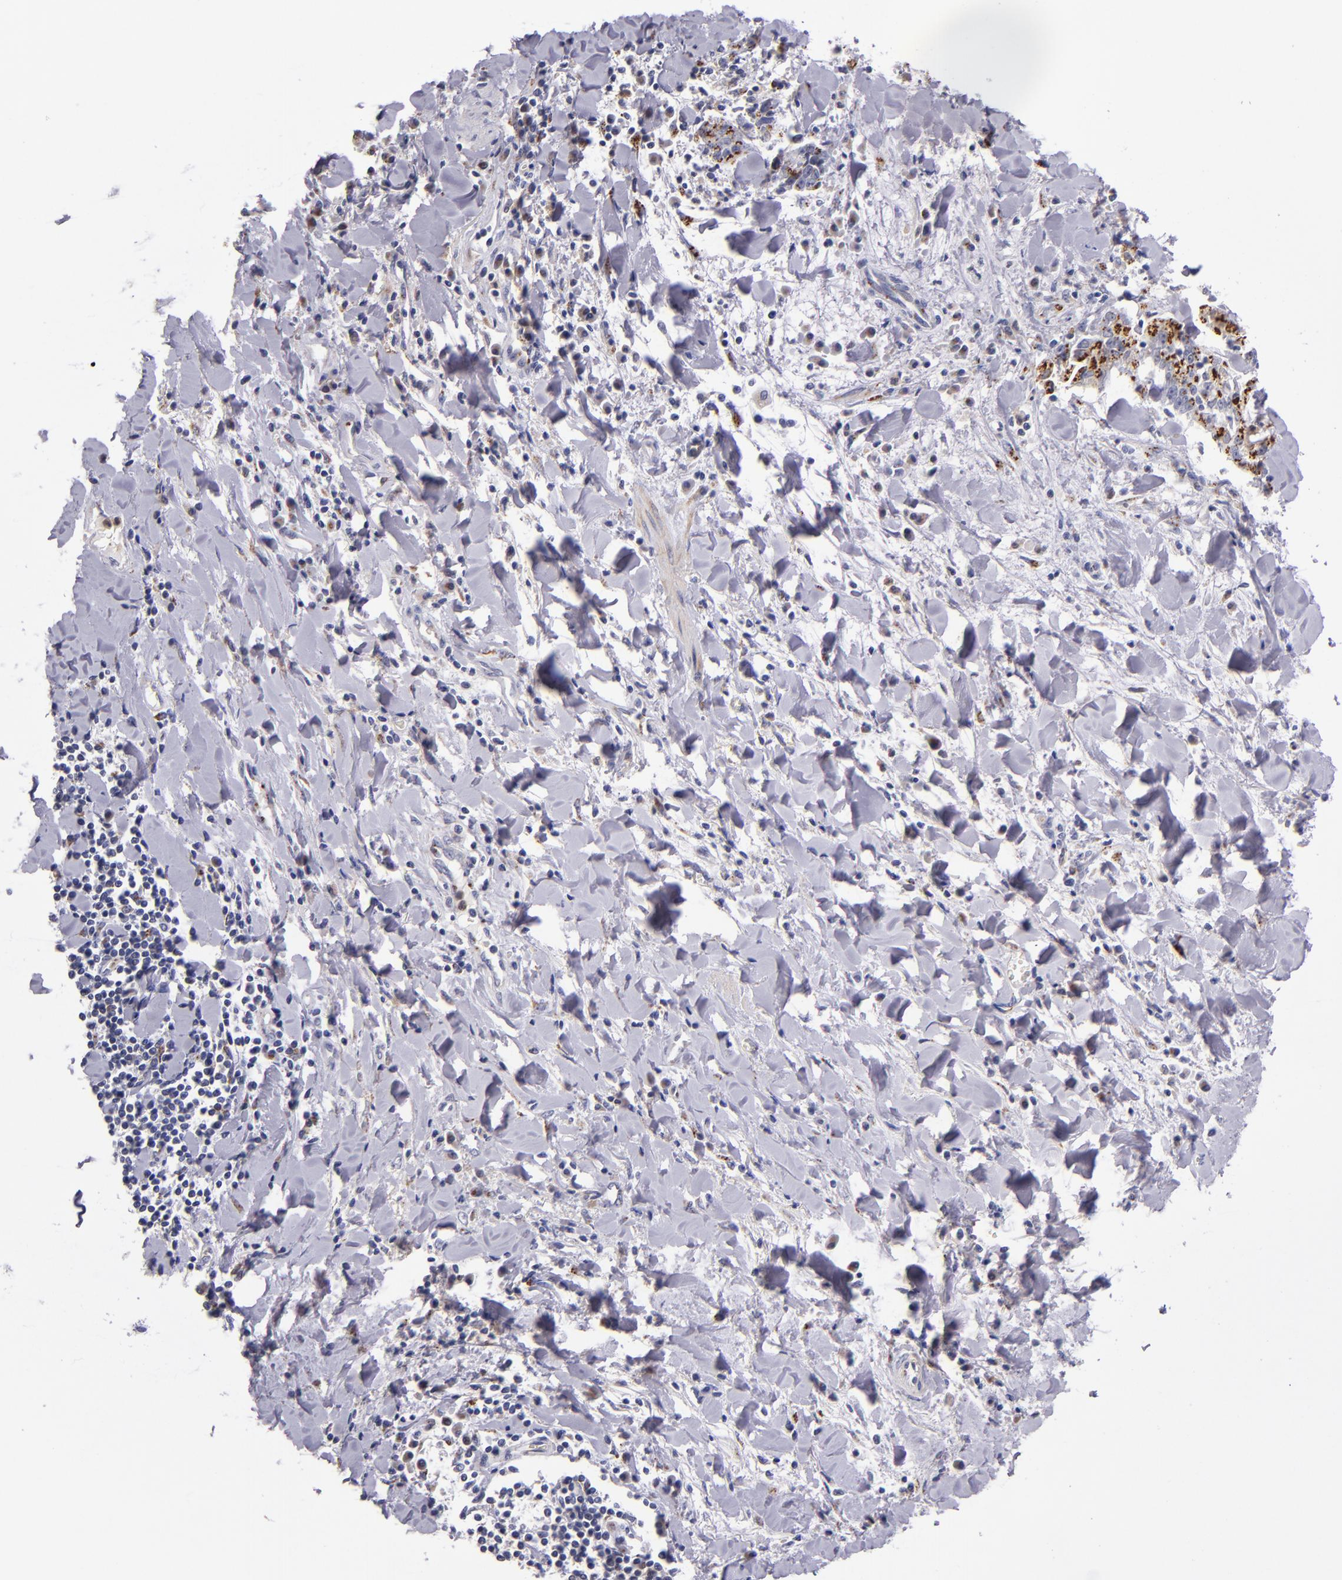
{"staining": {"intensity": "strong", "quantity": "25%-75%", "location": "cytoplasmic/membranous"}, "tissue": "liver cancer", "cell_type": "Tumor cells", "image_type": "cancer", "snomed": [{"axis": "morphology", "description": "Cholangiocarcinoma"}, {"axis": "topography", "description": "Liver"}], "caption": "Immunohistochemistry (IHC) photomicrograph of neoplastic tissue: cholangiocarcinoma (liver) stained using immunohistochemistry reveals high levels of strong protein expression localized specifically in the cytoplasmic/membranous of tumor cells, appearing as a cytoplasmic/membranous brown color.", "gene": "RAB41", "patient": {"sex": "male", "age": 57}}